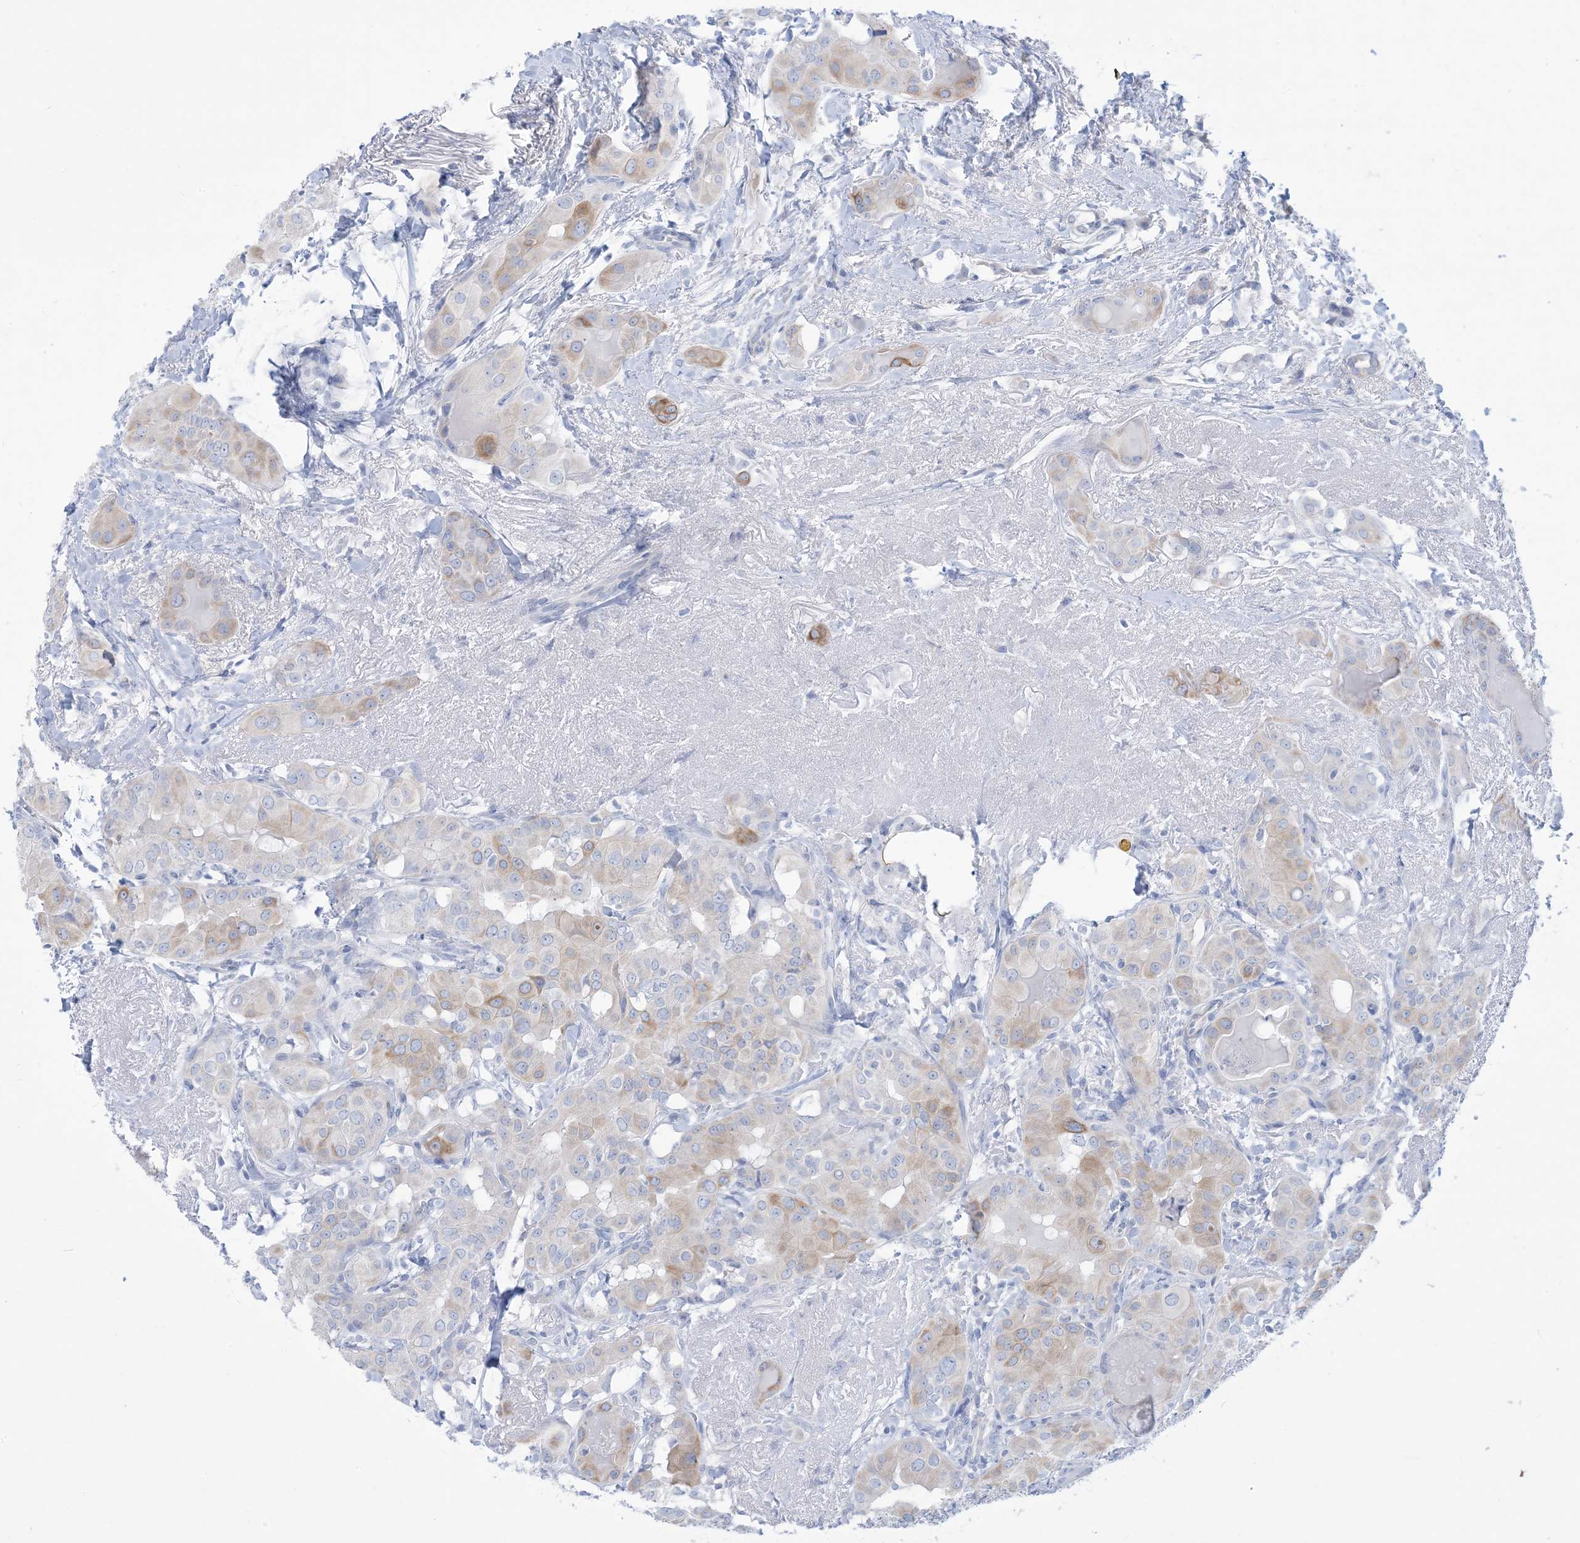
{"staining": {"intensity": "moderate", "quantity": "<25%", "location": "cytoplasmic/membranous"}, "tissue": "thyroid cancer", "cell_type": "Tumor cells", "image_type": "cancer", "snomed": [{"axis": "morphology", "description": "Papillary adenocarcinoma, NOS"}, {"axis": "topography", "description": "Thyroid gland"}], "caption": "This photomicrograph shows IHC staining of human papillary adenocarcinoma (thyroid), with low moderate cytoplasmic/membranous expression in about <25% of tumor cells.", "gene": "MARS2", "patient": {"sex": "male", "age": 33}}